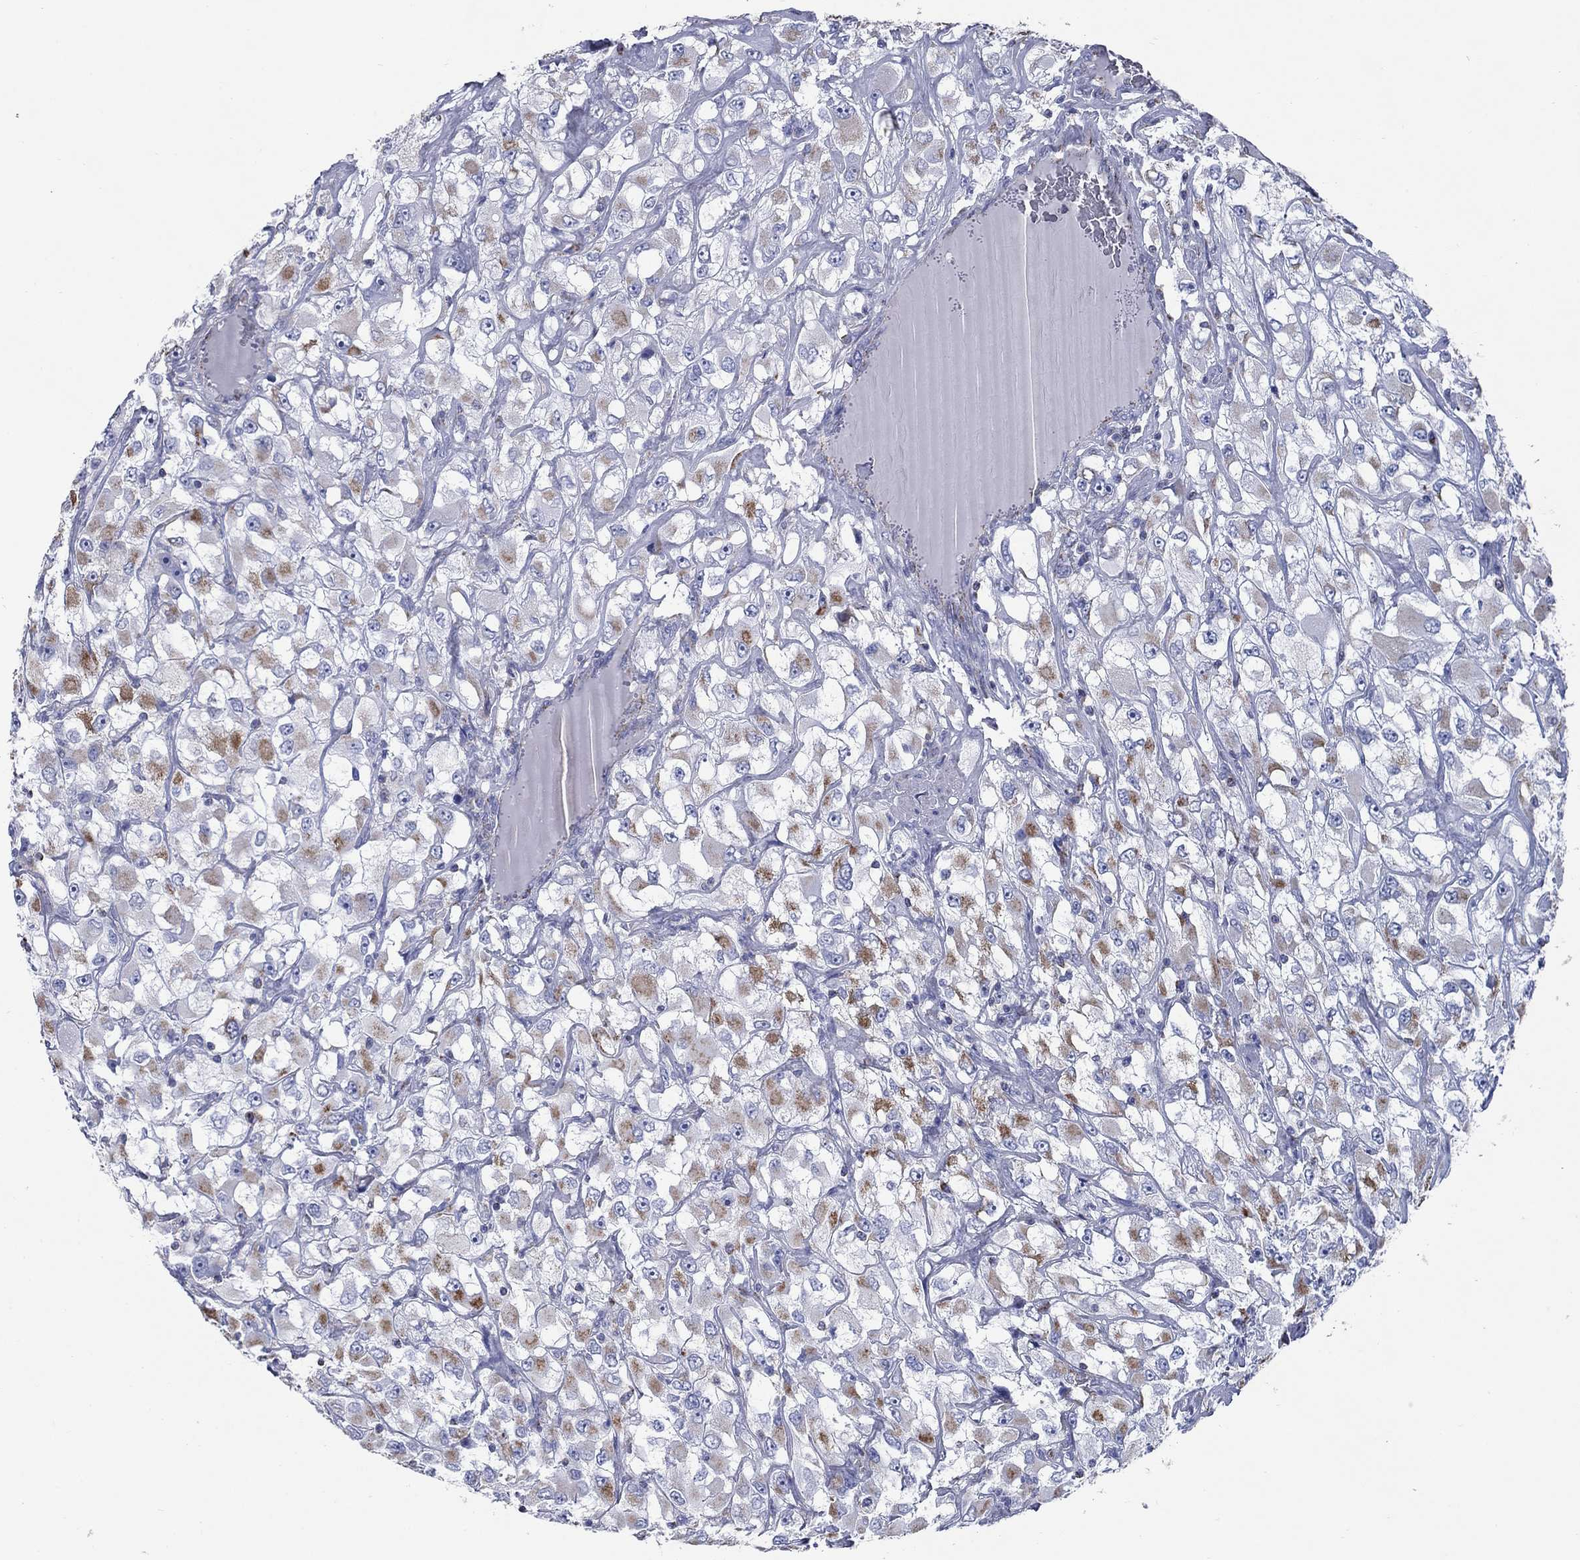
{"staining": {"intensity": "moderate", "quantity": "<25%", "location": "cytoplasmic/membranous"}, "tissue": "renal cancer", "cell_type": "Tumor cells", "image_type": "cancer", "snomed": [{"axis": "morphology", "description": "Adenocarcinoma, NOS"}, {"axis": "topography", "description": "Kidney"}], "caption": "Protein expression analysis of renal adenocarcinoma shows moderate cytoplasmic/membranous positivity in about <25% of tumor cells. (Brightfield microscopy of DAB IHC at high magnification).", "gene": "NDUFA4L2", "patient": {"sex": "female", "age": 52}}